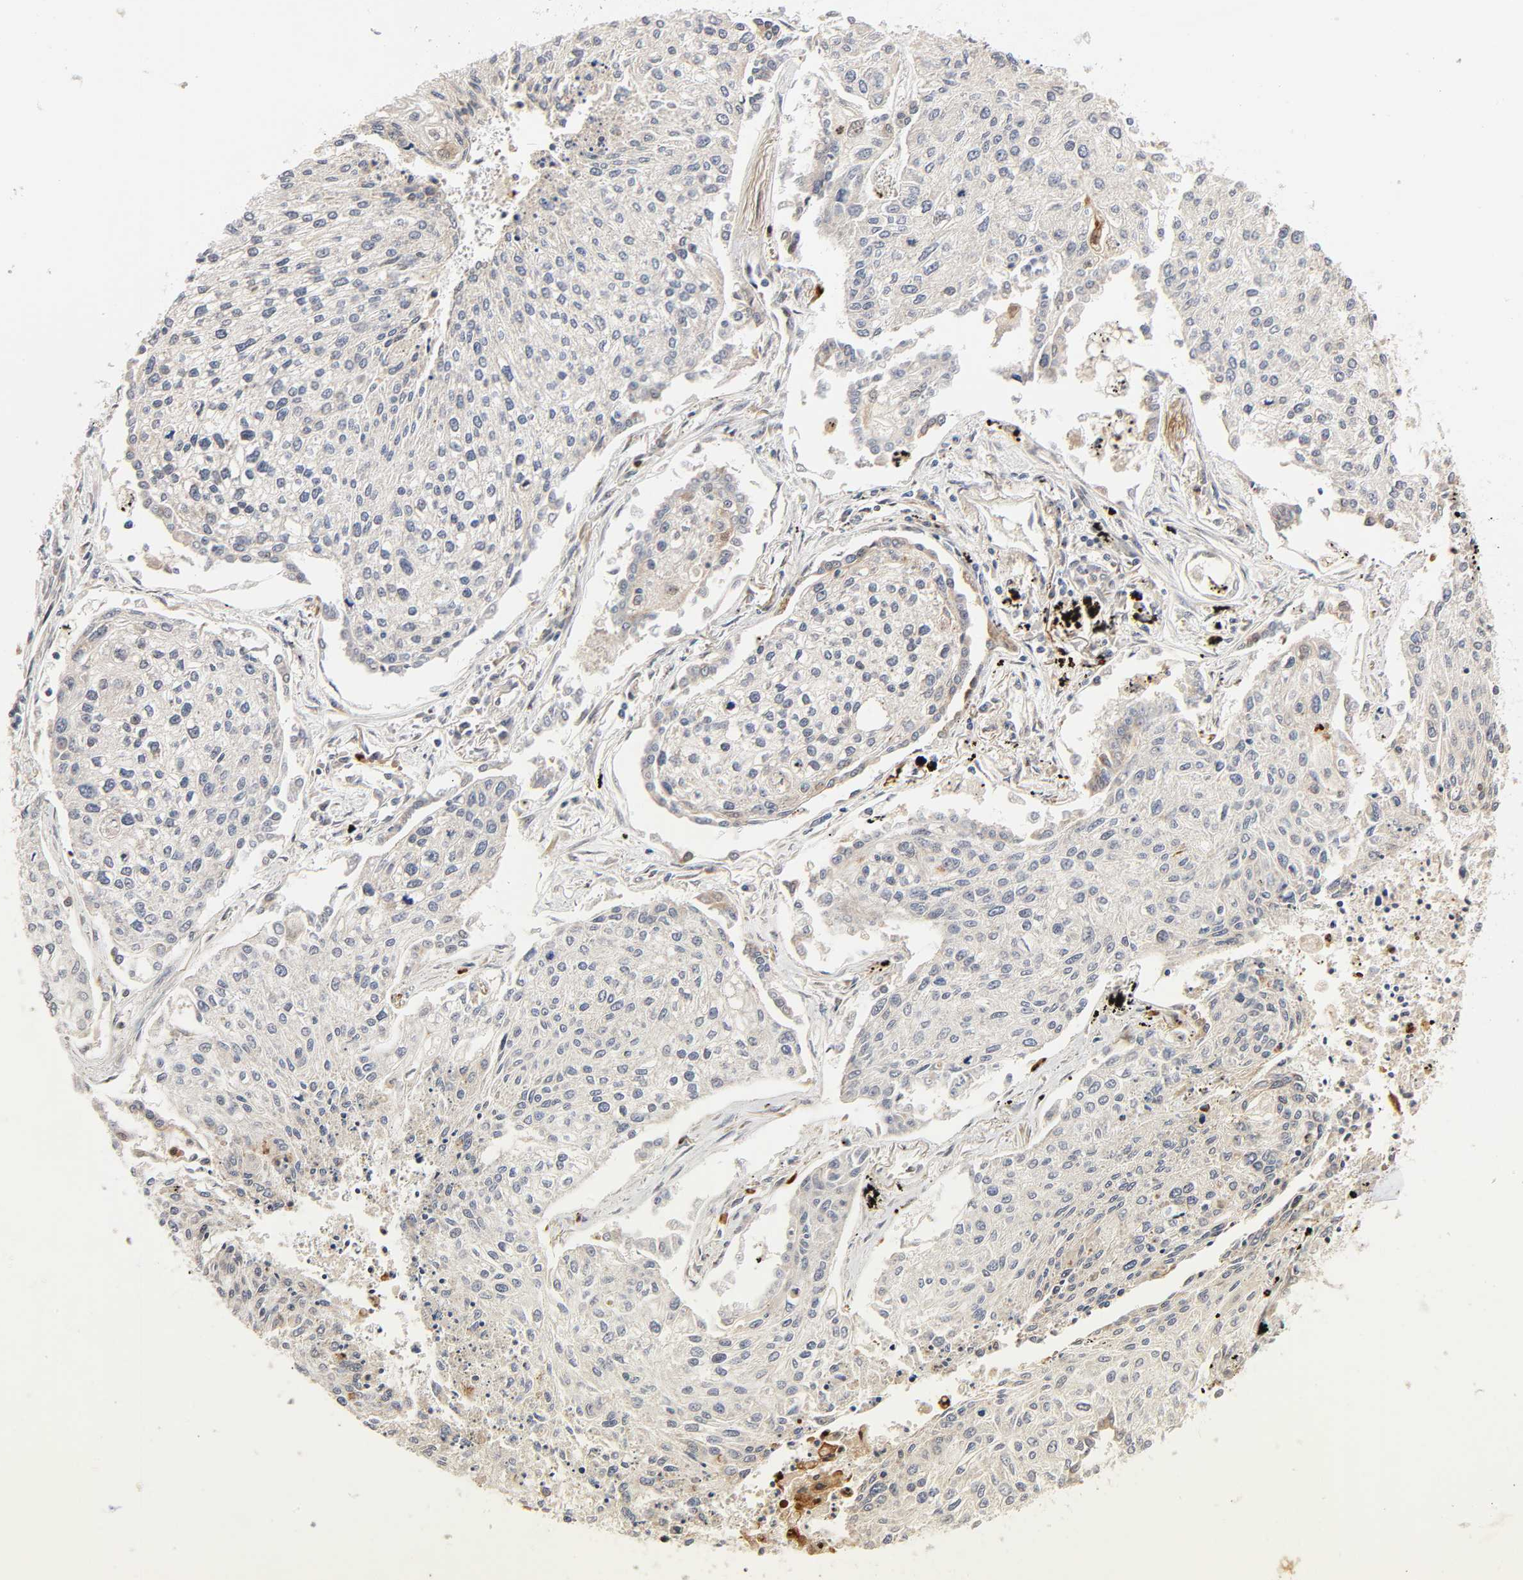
{"staining": {"intensity": "moderate", "quantity": "<25%", "location": "cytoplasmic/membranous"}, "tissue": "lung cancer", "cell_type": "Tumor cells", "image_type": "cancer", "snomed": [{"axis": "morphology", "description": "Squamous cell carcinoma, NOS"}, {"axis": "topography", "description": "Lung"}], "caption": "High-magnification brightfield microscopy of lung cancer stained with DAB (brown) and counterstained with hematoxylin (blue). tumor cells exhibit moderate cytoplasmic/membranous positivity is identified in about<25% of cells. Immunohistochemistry stains the protein of interest in brown and the nuclei are stained blue.", "gene": "FAM118A", "patient": {"sex": "male", "age": 75}}